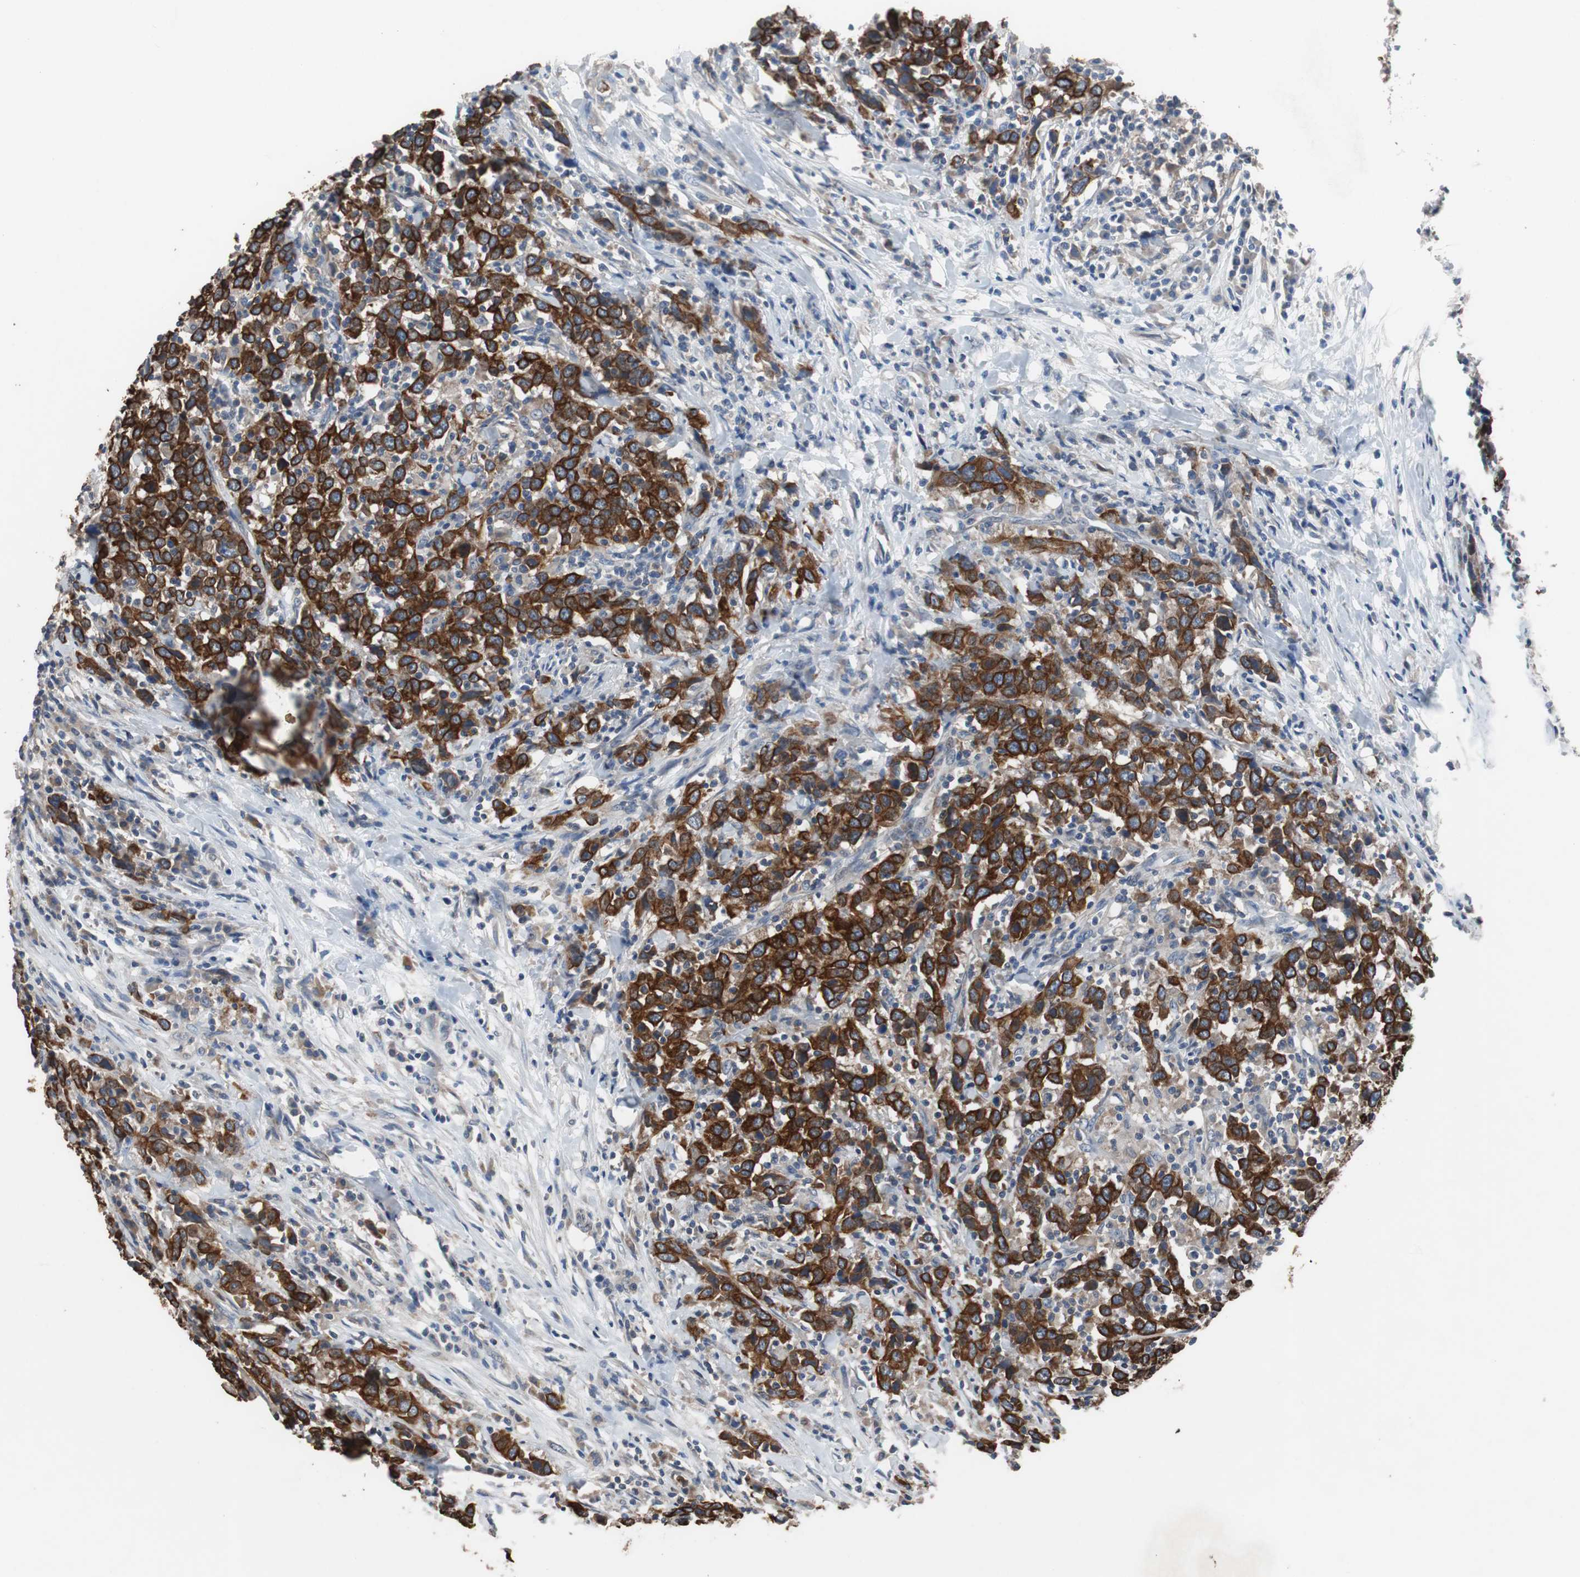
{"staining": {"intensity": "strong", "quantity": ">75%", "location": "cytoplasmic/membranous"}, "tissue": "urothelial cancer", "cell_type": "Tumor cells", "image_type": "cancer", "snomed": [{"axis": "morphology", "description": "Urothelial carcinoma, High grade"}, {"axis": "topography", "description": "Urinary bladder"}], "caption": "Human urothelial cancer stained for a protein (brown) displays strong cytoplasmic/membranous positive expression in about >75% of tumor cells.", "gene": "USP10", "patient": {"sex": "male", "age": 61}}